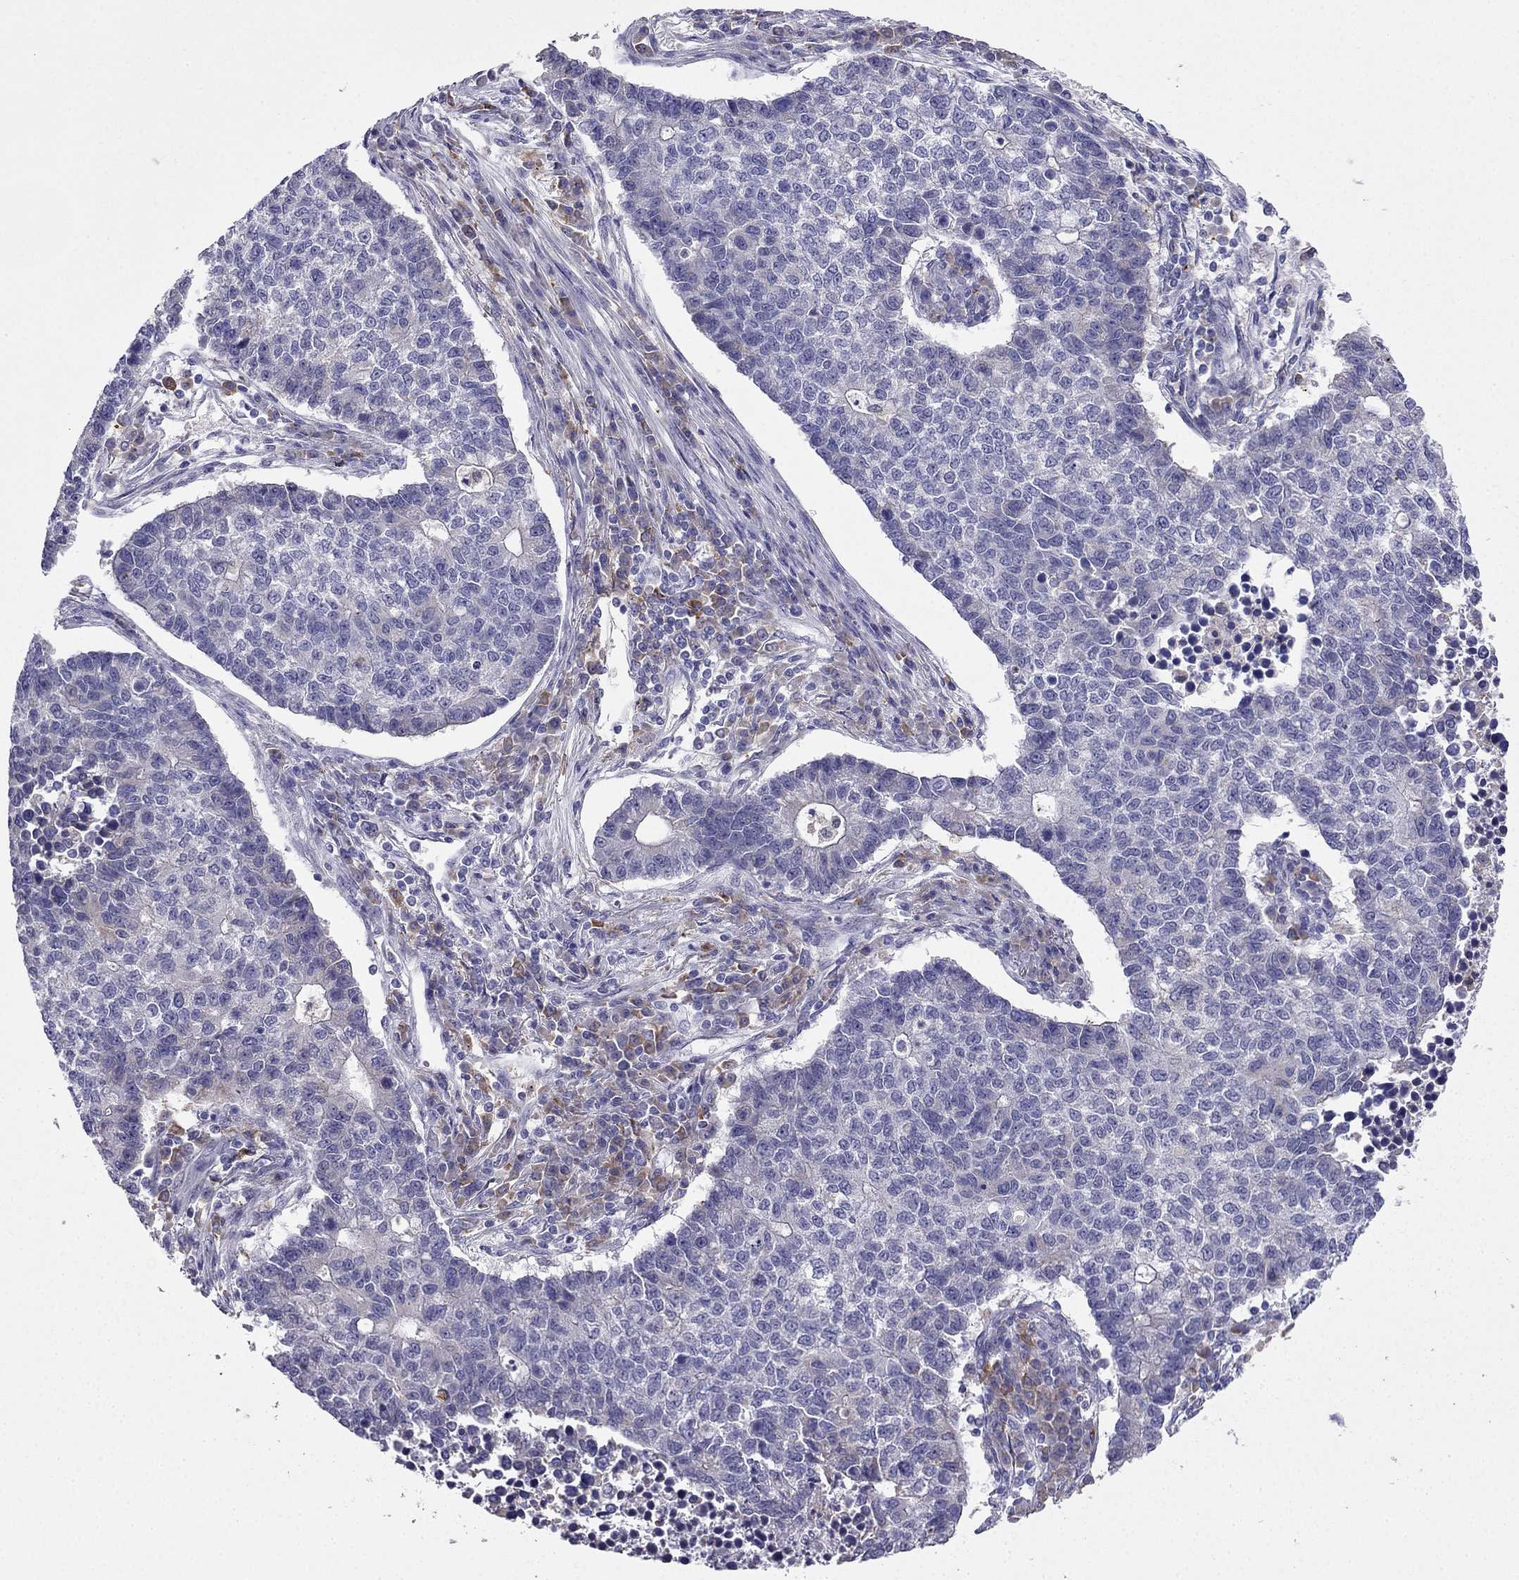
{"staining": {"intensity": "negative", "quantity": "none", "location": "none"}, "tissue": "lung cancer", "cell_type": "Tumor cells", "image_type": "cancer", "snomed": [{"axis": "morphology", "description": "Adenocarcinoma, NOS"}, {"axis": "topography", "description": "Lung"}], "caption": "DAB immunohistochemical staining of human adenocarcinoma (lung) displays no significant positivity in tumor cells.", "gene": "TSSK4", "patient": {"sex": "male", "age": 57}}